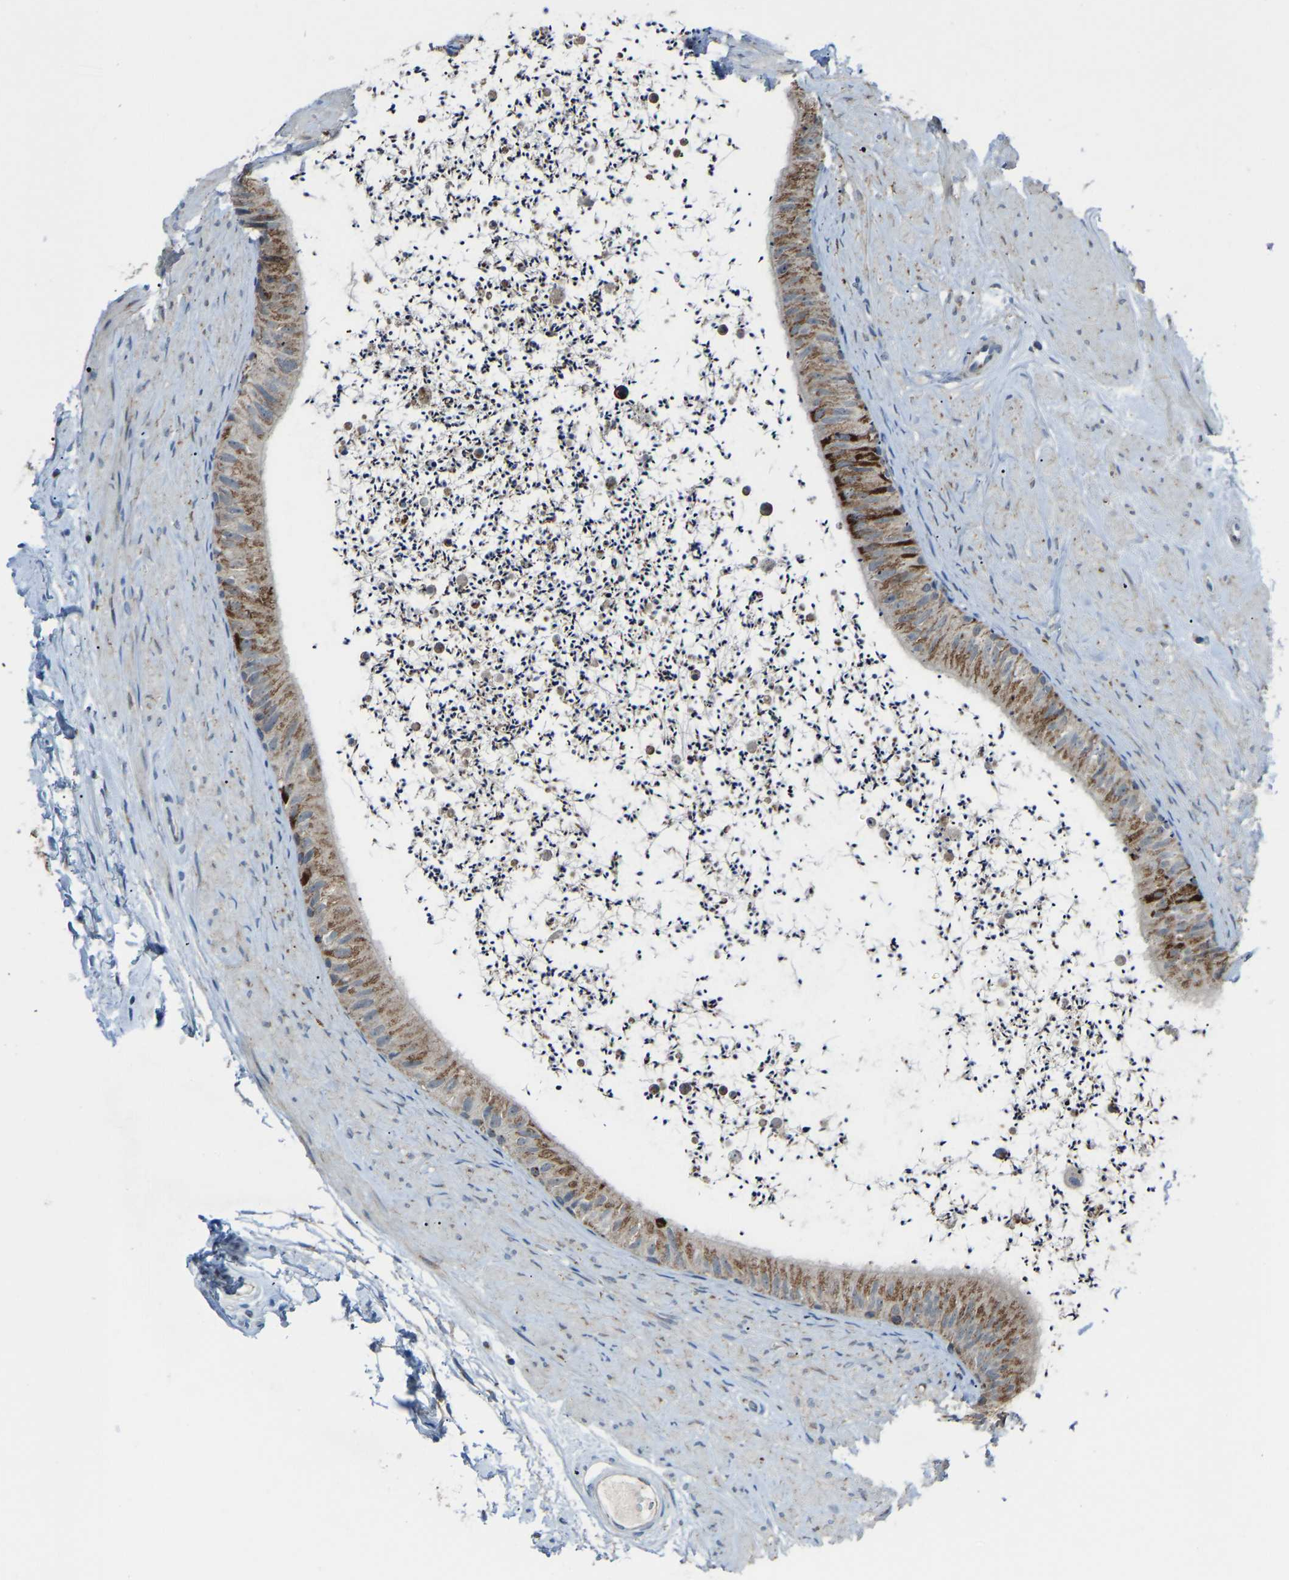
{"staining": {"intensity": "moderate", "quantity": ">75%", "location": "cytoplasmic/membranous"}, "tissue": "epididymis", "cell_type": "Glandular cells", "image_type": "normal", "snomed": [{"axis": "morphology", "description": "Normal tissue, NOS"}, {"axis": "topography", "description": "Epididymis"}], "caption": "Protein expression analysis of normal human epididymis reveals moderate cytoplasmic/membranous staining in about >75% of glandular cells.", "gene": "CANT1", "patient": {"sex": "male", "age": 56}}